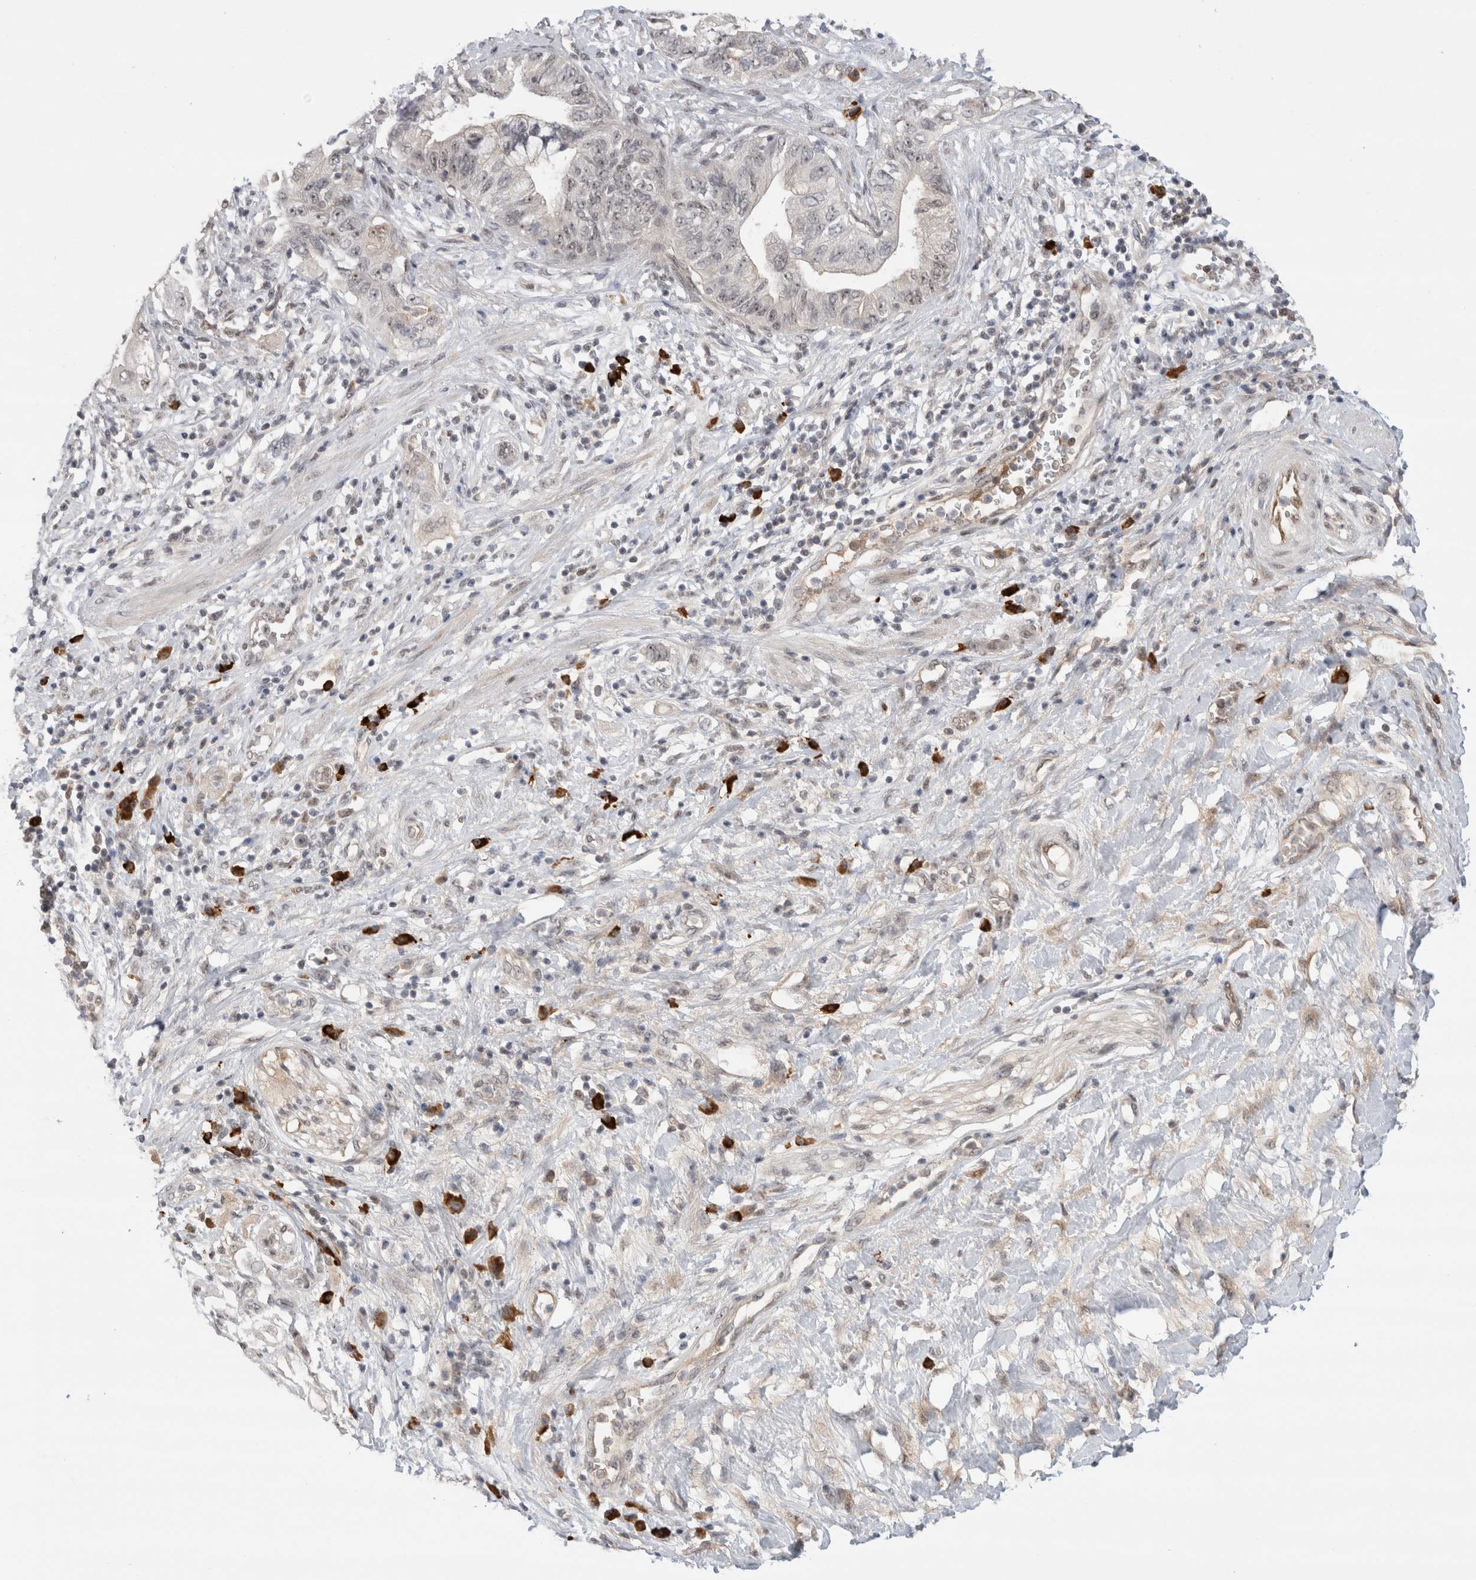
{"staining": {"intensity": "weak", "quantity": "25%-75%", "location": "nuclear"}, "tissue": "pancreatic cancer", "cell_type": "Tumor cells", "image_type": "cancer", "snomed": [{"axis": "morphology", "description": "Adenocarcinoma, NOS"}, {"axis": "topography", "description": "Pancreas"}], "caption": "Weak nuclear protein expression is appreciated in about 25%-75% of tumor cells in pancreatic cancer.", "gene": "ZNF24", "patient": {"sex": "female", "age": 73}}